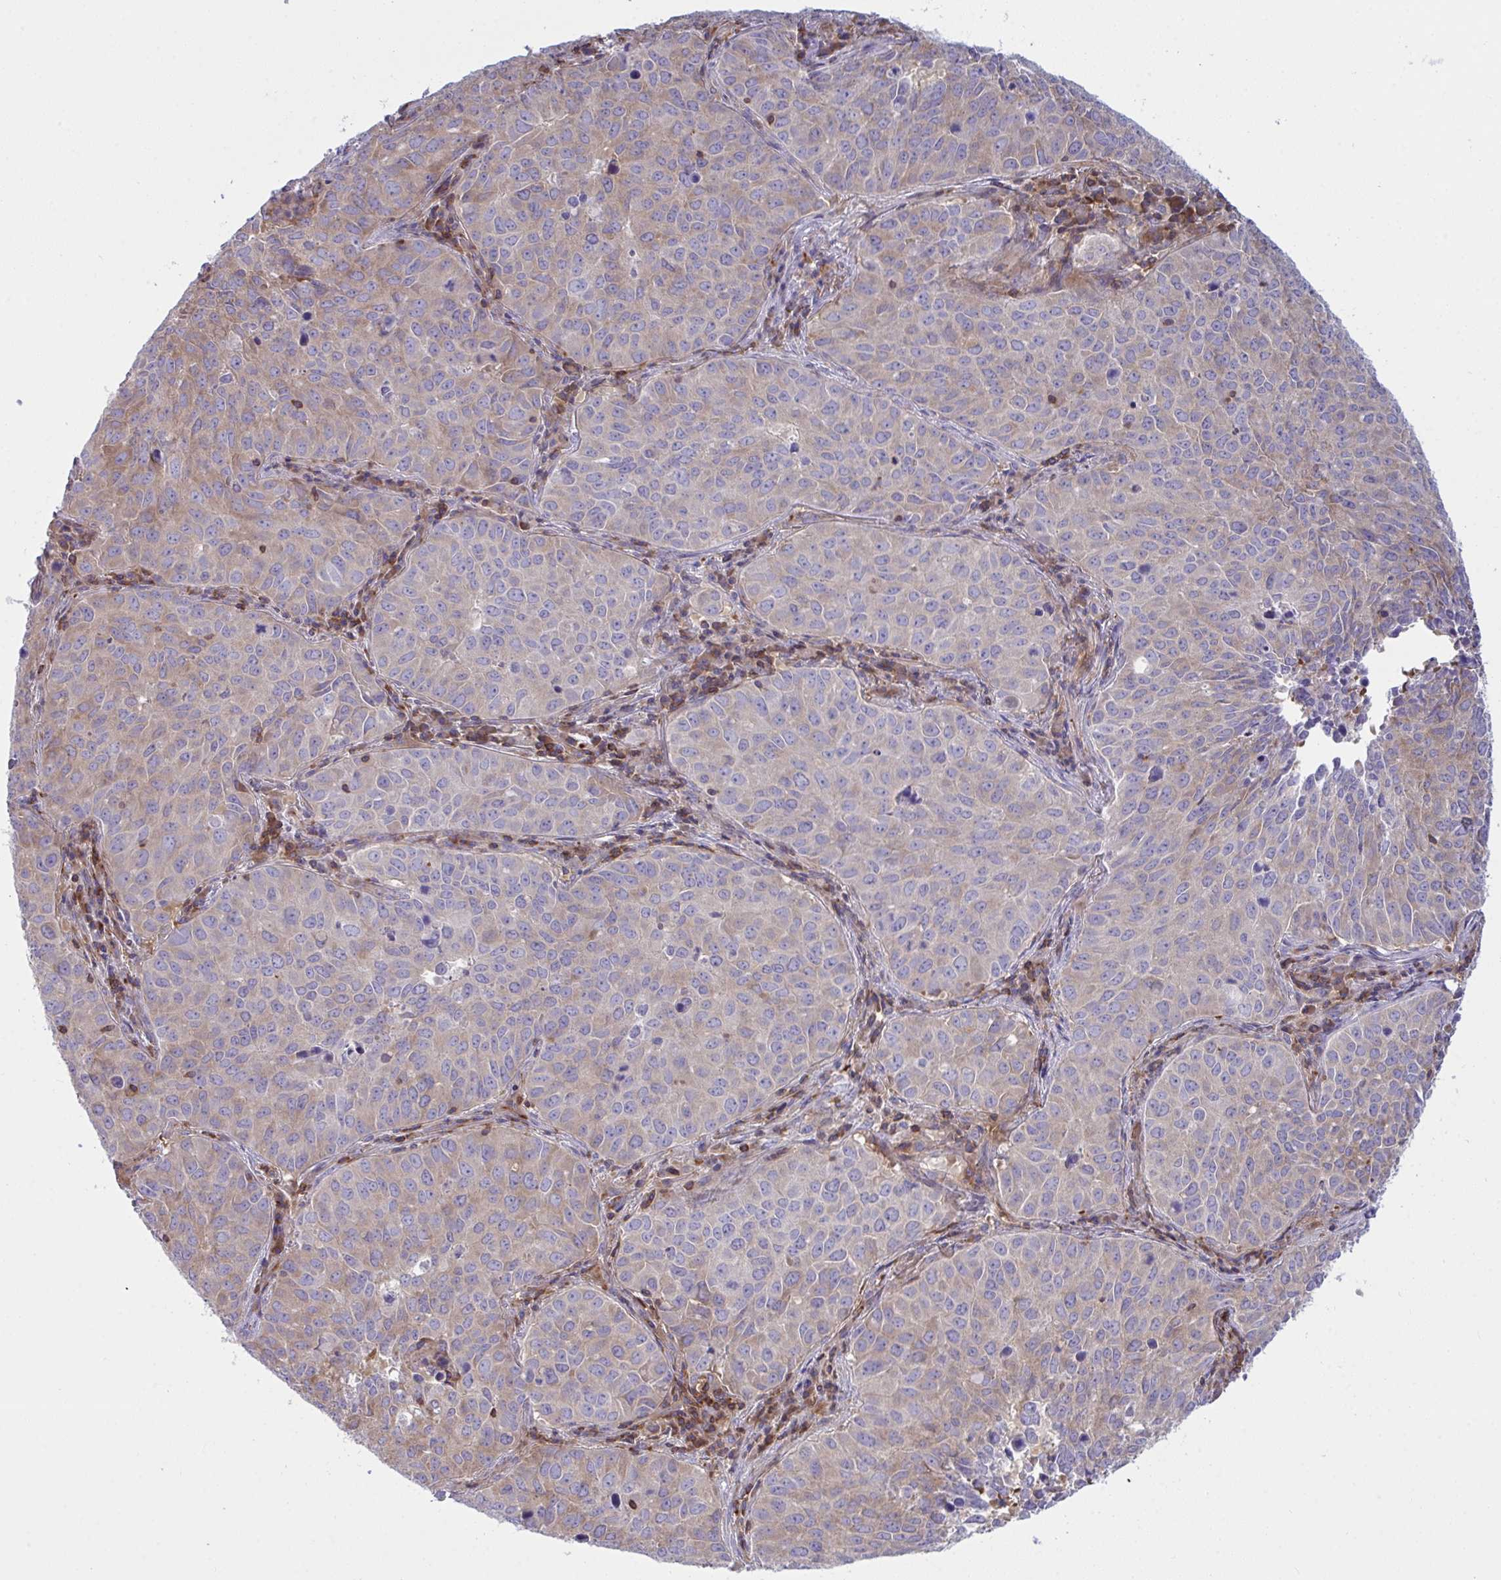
{"staining": {"intensity": "weak", "quantity": "25%-75%", "location": "cytoplasmic/membranous"}, "tissue": "lung cancer", "cell_type": "Tumor cells", "image_type": "cancer", "snomed": [{"axis": "morphology", "description": "Adenocarcinoma, NOS"}, {"axis": "topography", "description": "Lung"}], "caption": "This photomicrograph exhibits IHC staining of adenocarcinoma (lung), with low weak cytoplasmic/membranous positivity in about 25%-75% of tumor cells.", "gene": "TSC22D3", "patient": {"sex": "female", "age": 50}}